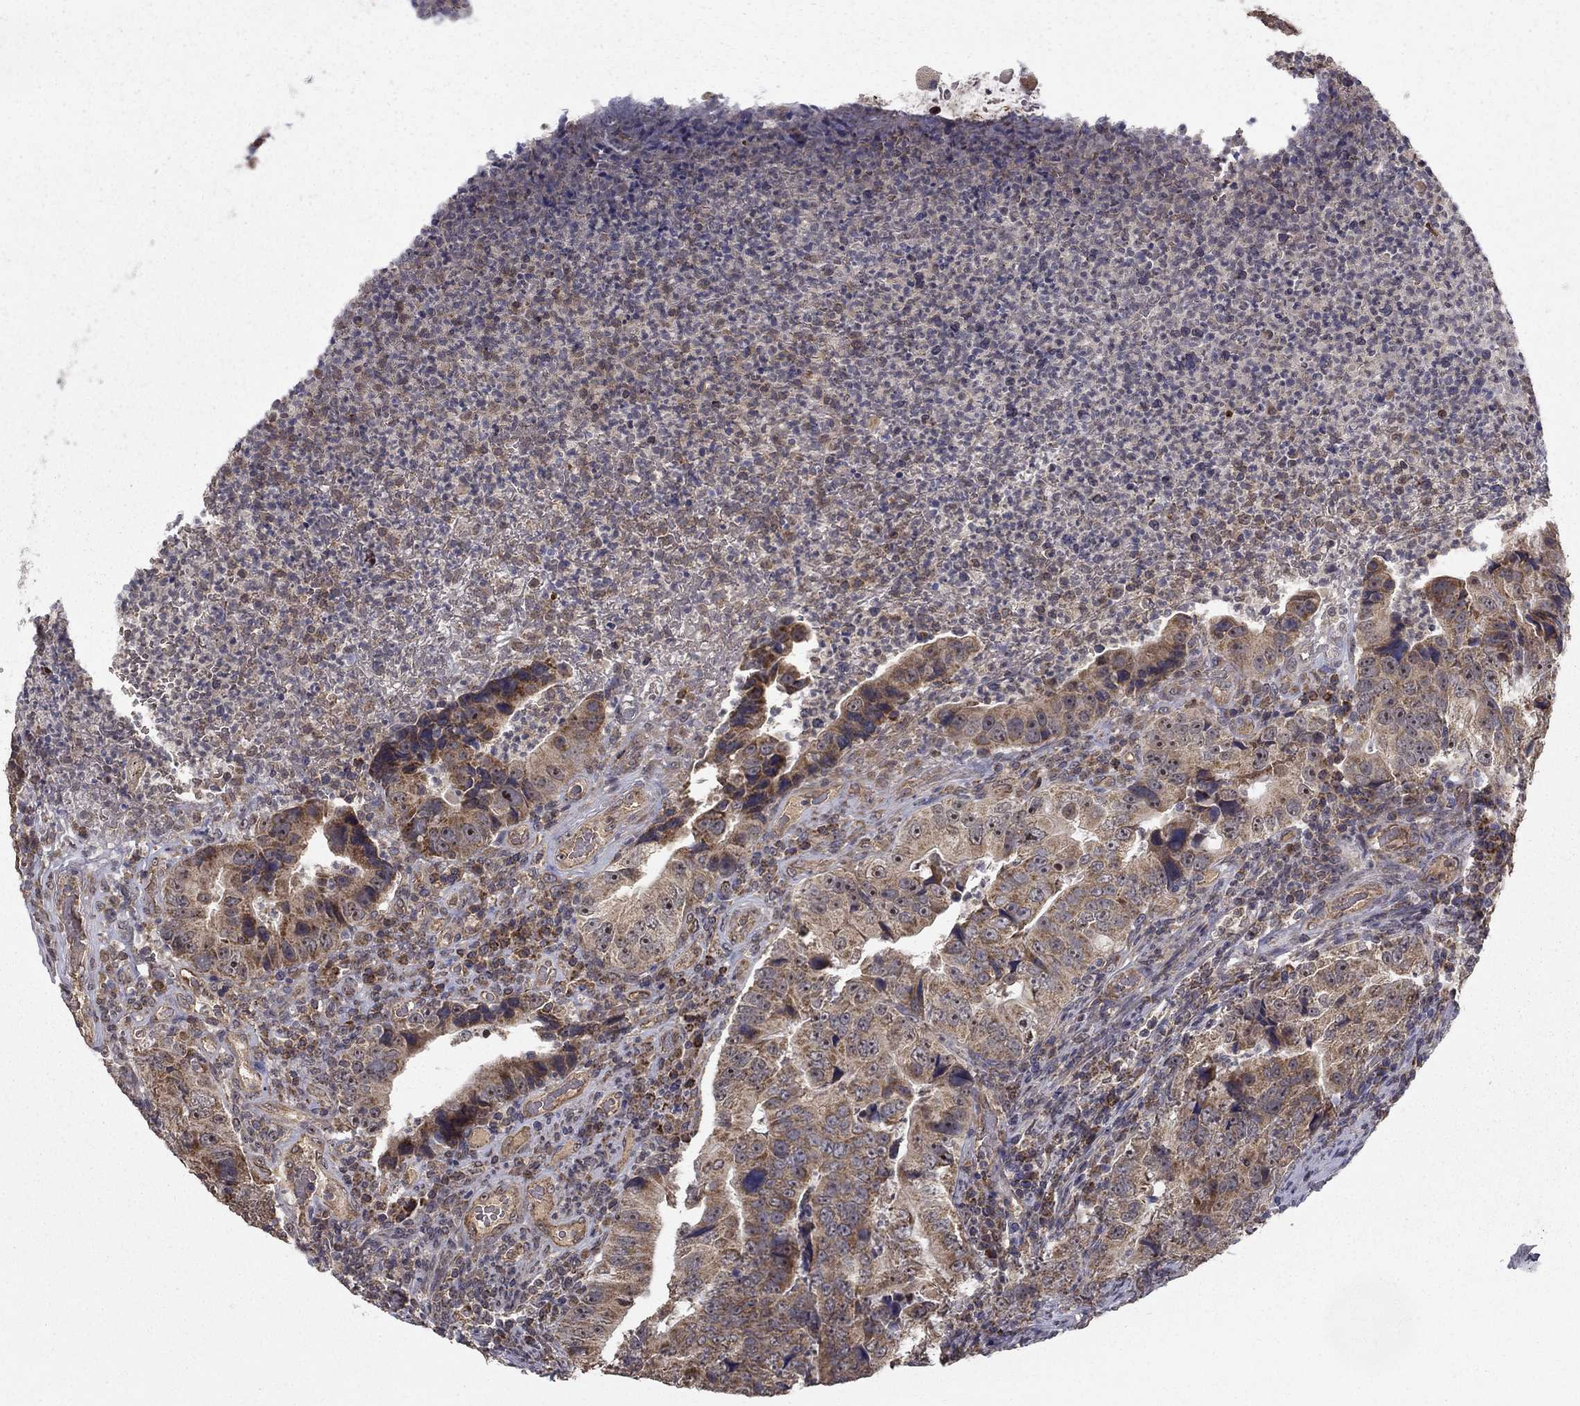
{"staining": {"intensity": "moderate", "quantity": "25%-75%", "location": "cytoplasmic/membranous"}, "tissue": "colorectal cancer", "cell_type": "Tumor cells", "image_type": "cancer", "snomed": [{"axis": "morphology", "description": "Adenocarcinoma, NOS"}, {"axis": "topography", "description": "Colon"}], "caption": "Tumor cells reveal medium levels of moderate cytoplasmic/membranous staining in approximately 25%-75% of cells in human colorectal adenocarcinoma. The staining was performed using DAB, with brown indicating positive protein expression. Nuclei are stained blue with hematoxylin.", "gene": "SLC2A13", "patient": {"sex": "female", "age": 72}}